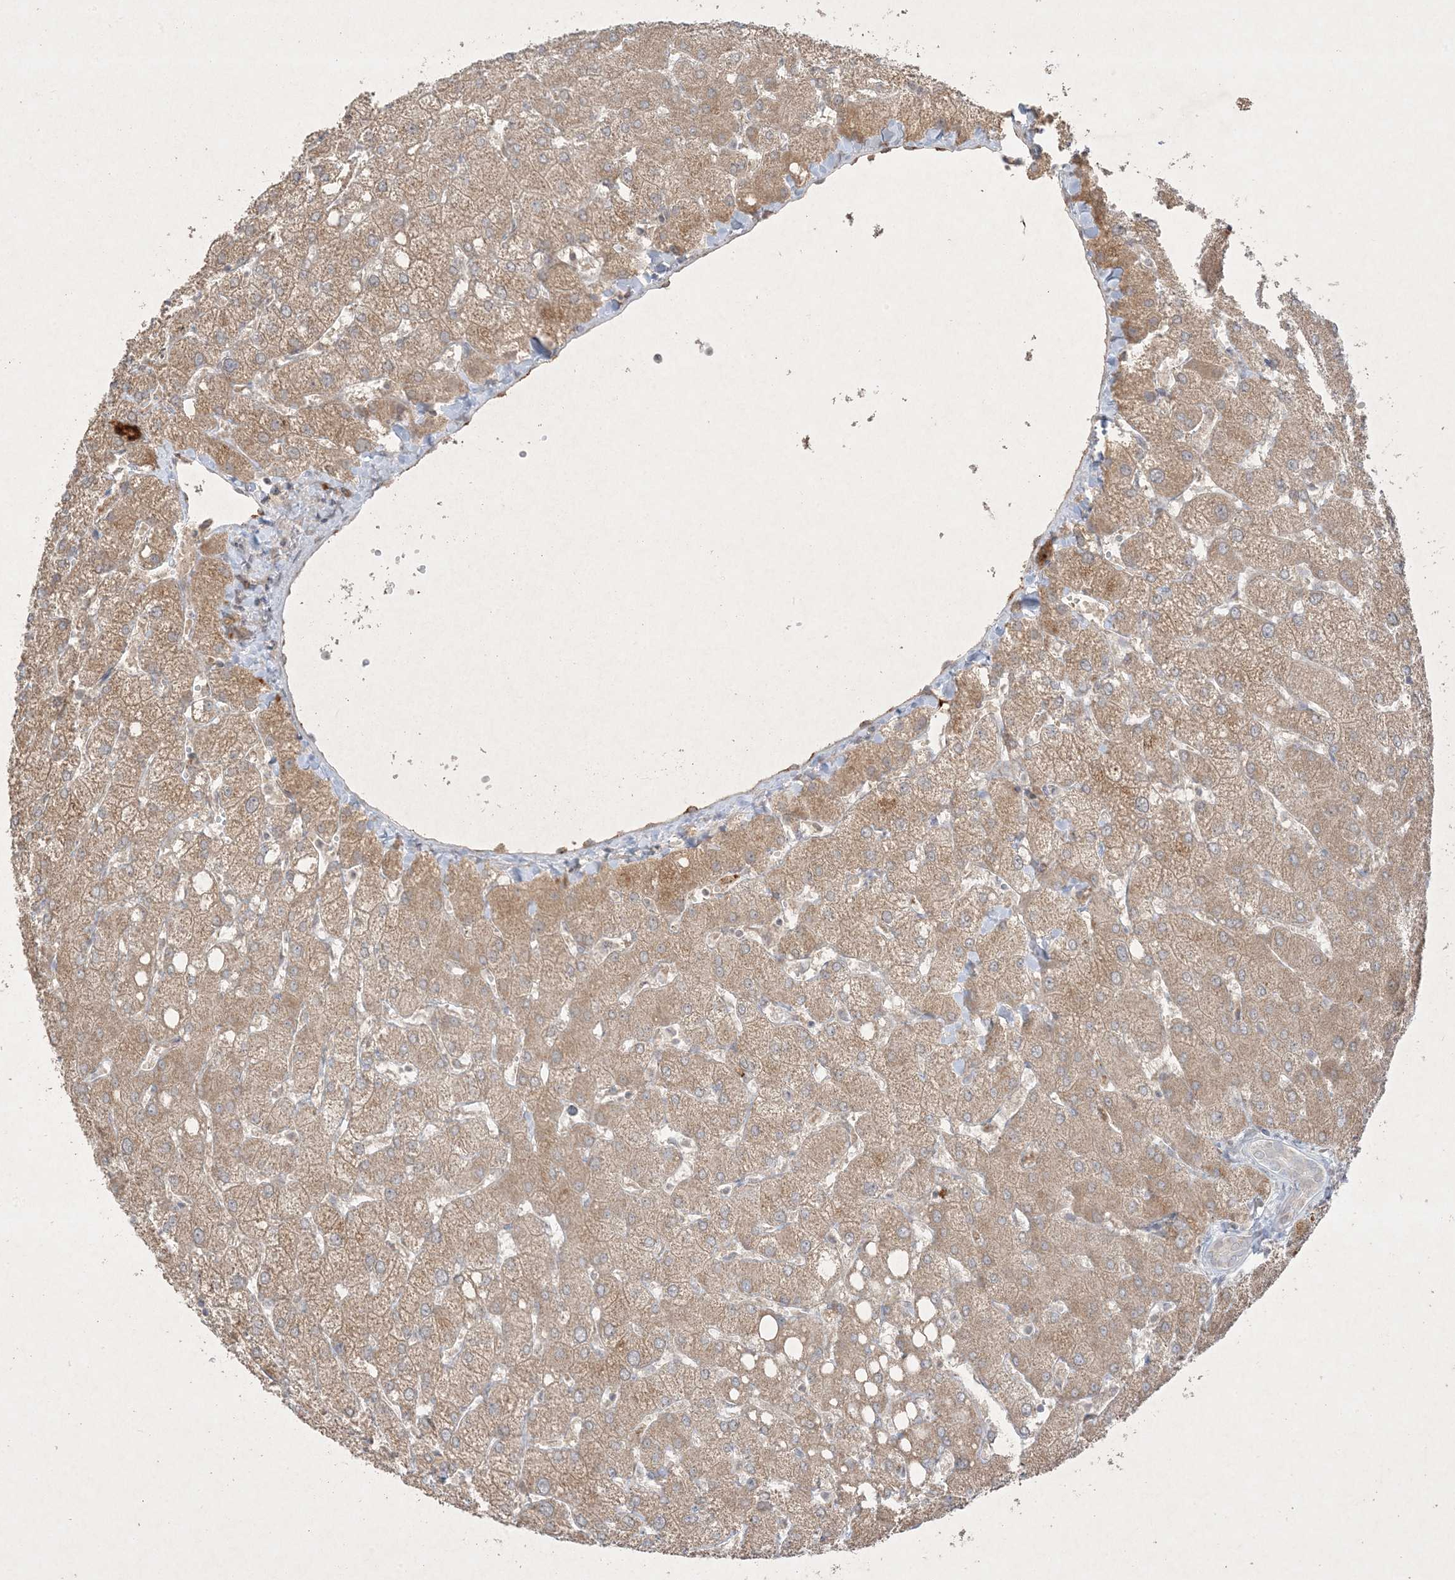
{"staining": {"intensity": "negative", "quantity": "none", "location": "none"}, "tissue": "liver", "cell_type": "Cholangiocytes", "image_type": "normal", "snomed": [{"axis": "morphology", "description": "Normal tissue, NOS"}, {"axis": "topography", "description": "Liver"}], "caption": "DAB immunohistochemical staining of normal liver exhibits no significant staining in cholangiocytes. (DAB (3,3'-diaminobenzidine) immunohistochemistry (IHC), high magnification).", "gene": "PRSS36", "patient": {"sex": "female", "age": 54}}